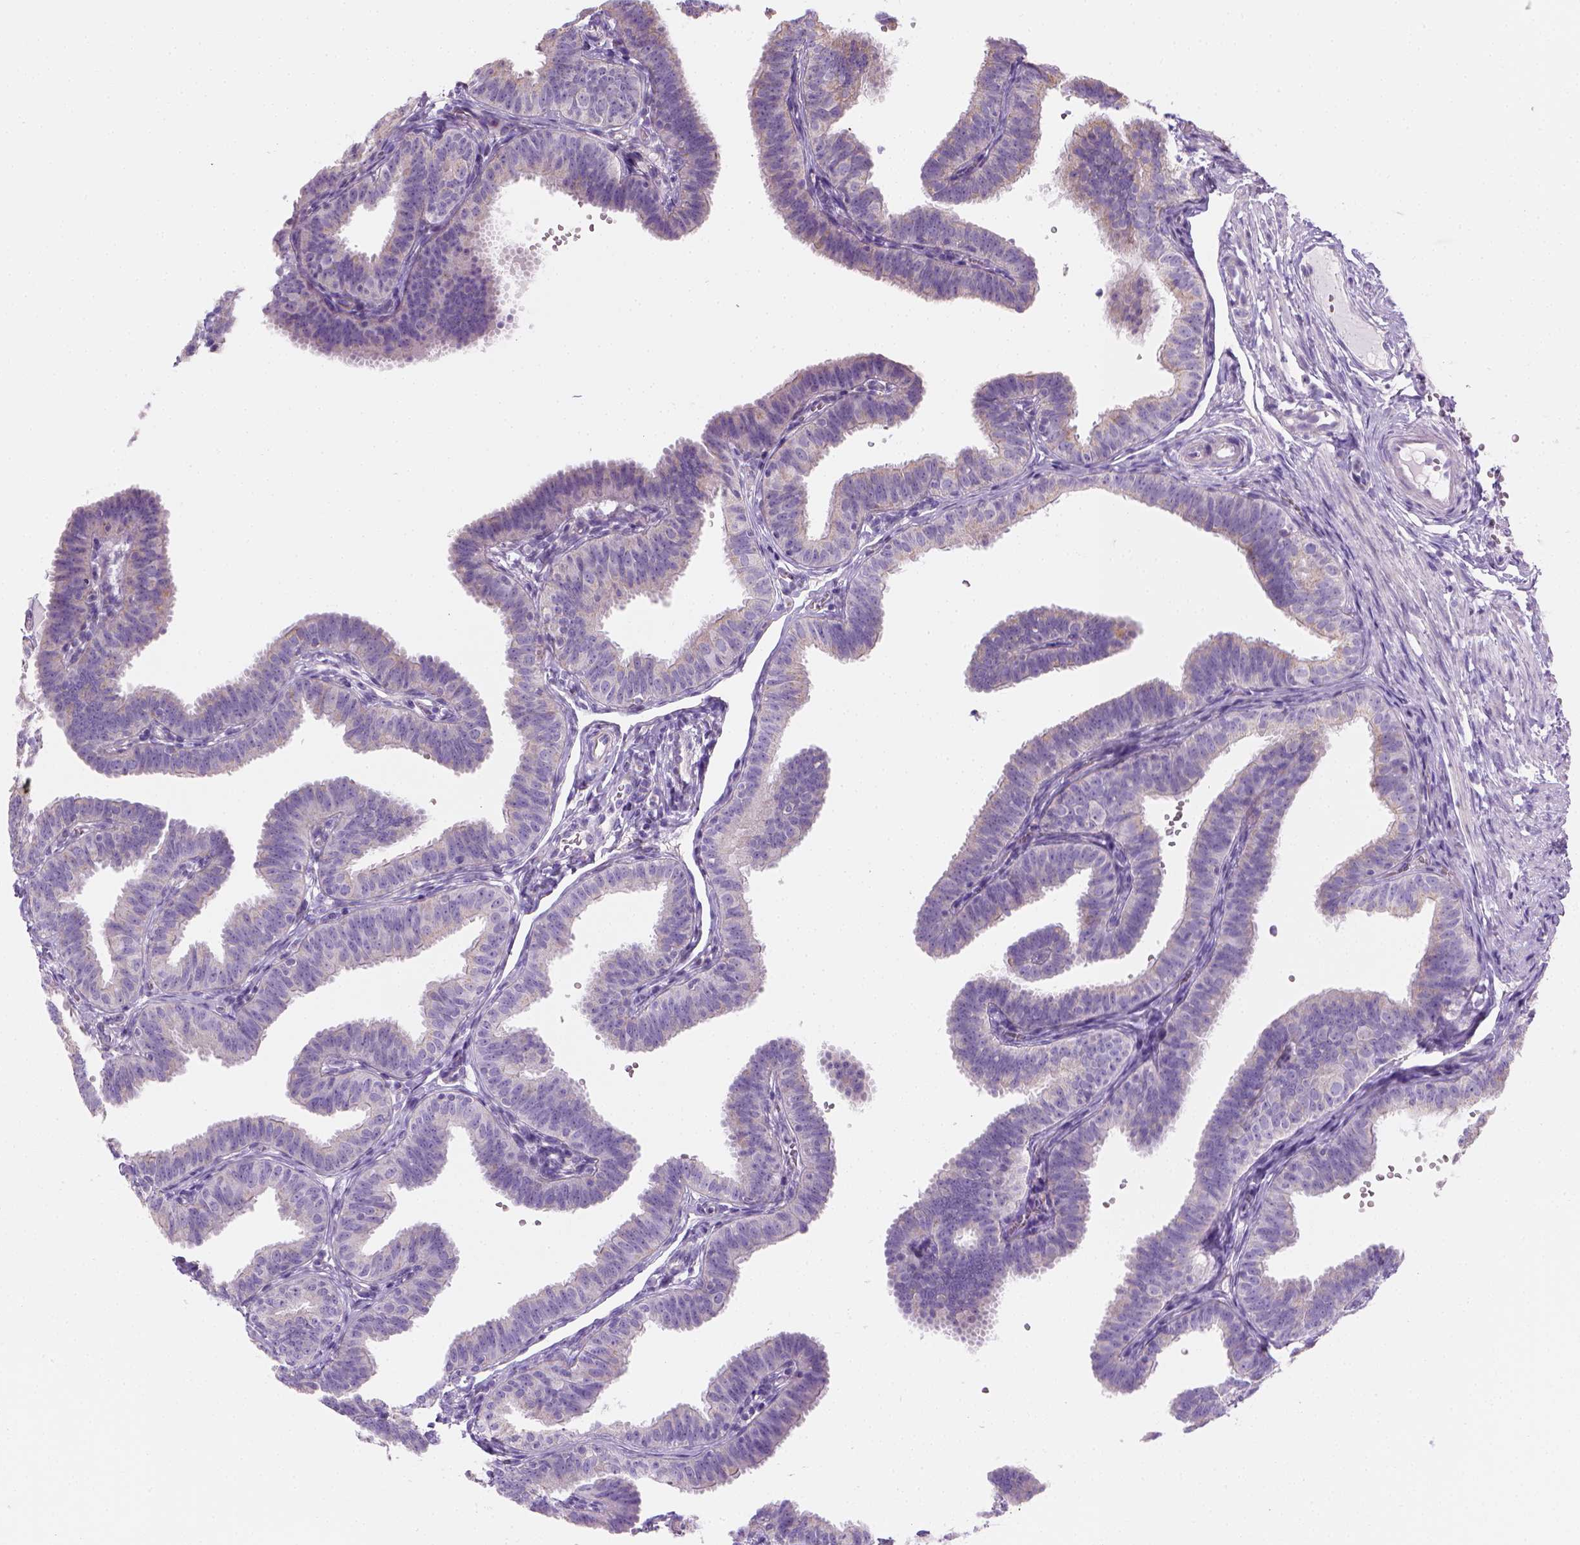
{"staining": {"intensity": "negative", "quantity": "none", "location": "none"}, "tissue": "fallopian tube", "cell_type": "Glandular cells", "image_type": "normal", "snomed": [{"axis": "morphology", "description": "Normal tissue, NOS"}, {"axis": "topography", "description": "Fallopian tube"}], "caption": "IHC image of benign human fallopian tube stained for a protein (brown), which reveals no positivity in glandular cells. Brightfield microscopy of immunohistochemistry (IHC) stained with DAB (brown) and hematoxylin (blue), captured at high magnification.", "gene": "CES2", "patient": {"sex": "female", "age": 25}}